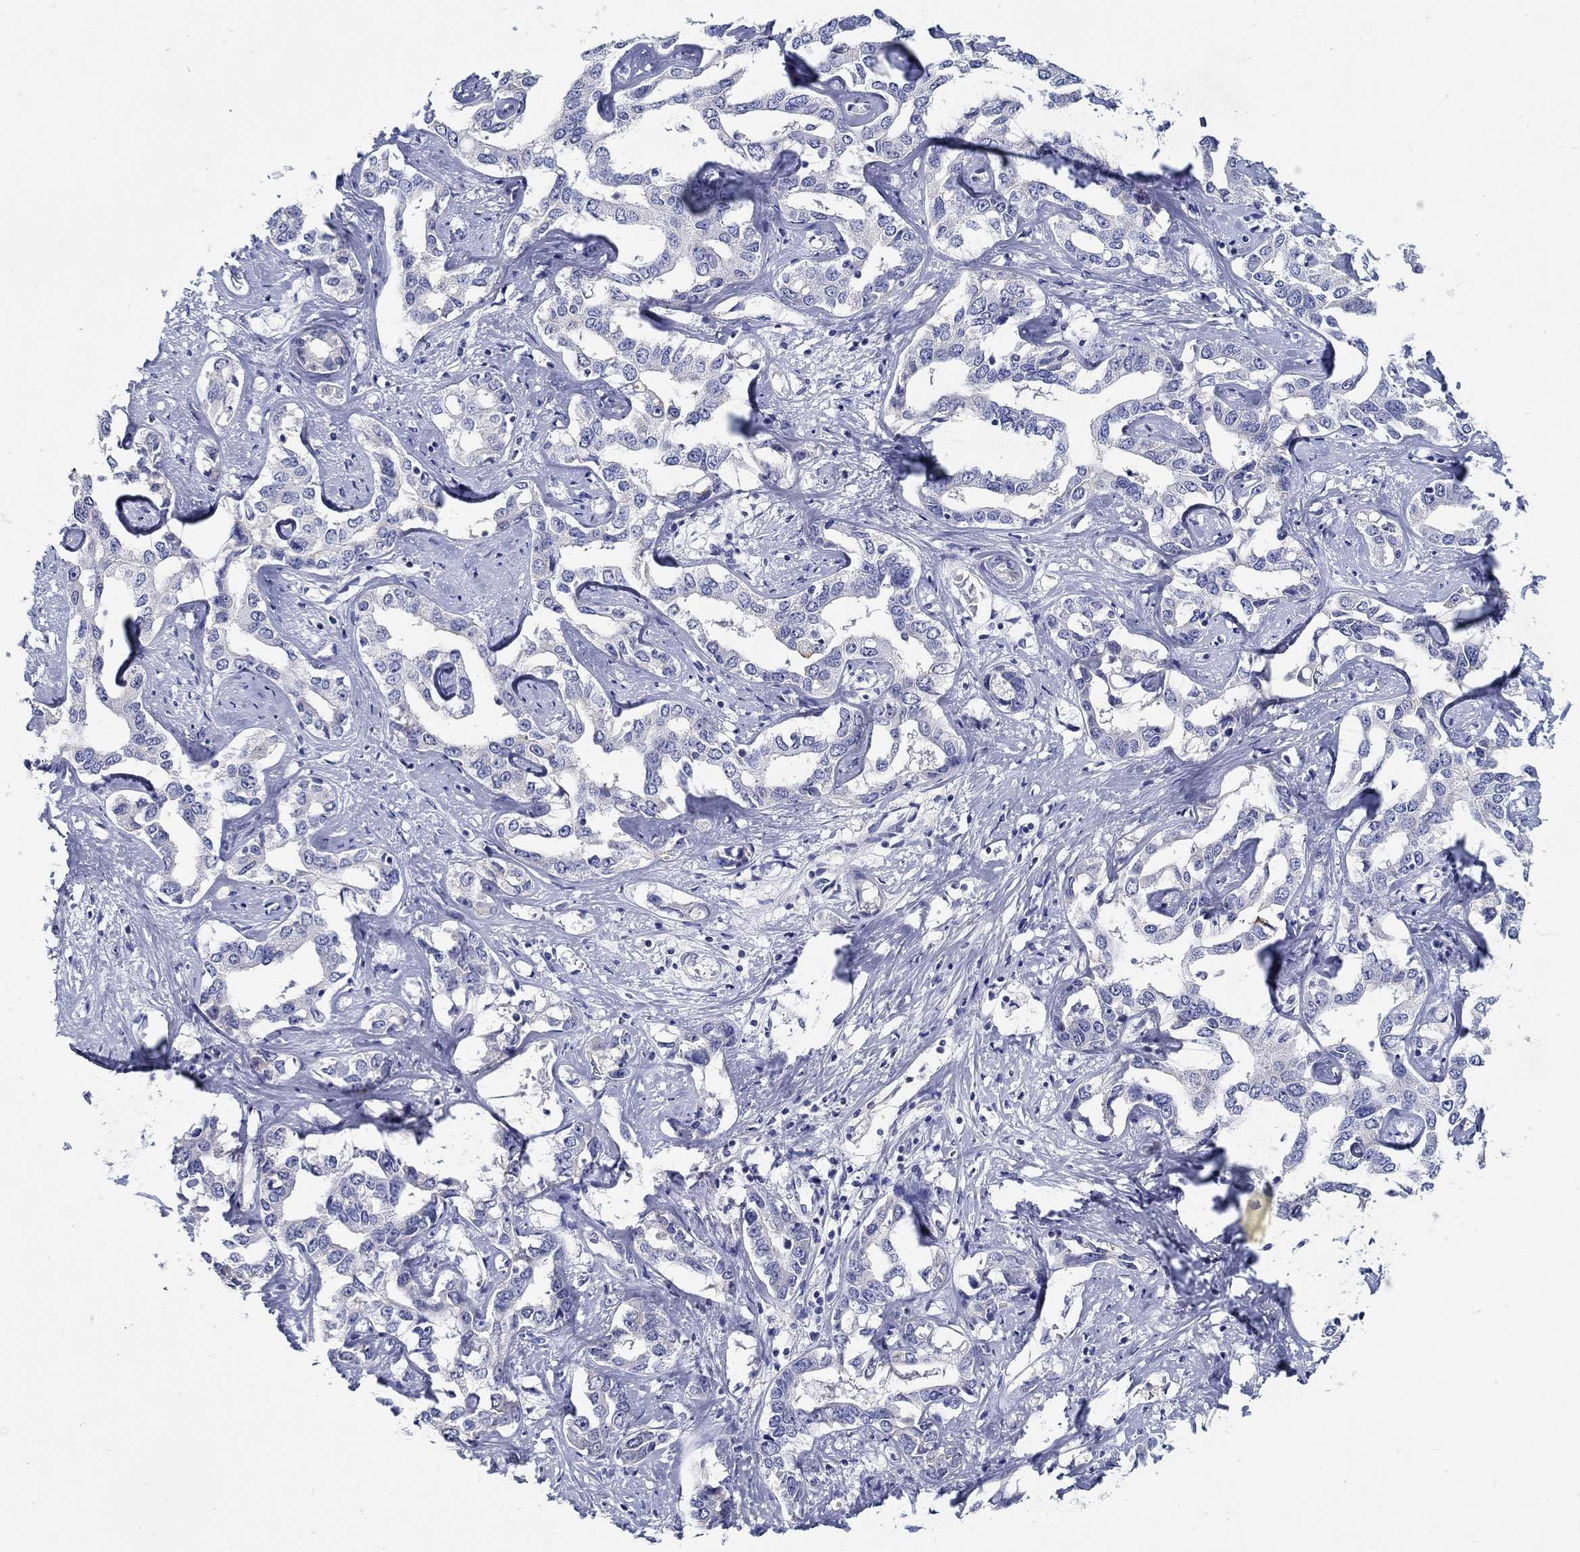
{"staining": {"intensity": "negative", "quantity": "none", "location": "none"}, "tissue": "liver cancer", "cell_type": "Tumor cells", "image_type": "cancer", "snomed": [{"axis": "morphology", "description": "Cholangiocarcinoma"}, {"axis": "topography", "description": "Liver"}], "caption": "Histopathology image shows no protein positivity in tumor cells of liver cancer tissue. The staining was performed using DAB to visualize the protein expression in brown, while the nuclei were stained in blue with hematoxylin (Magnification: 20x).", "gene": "CRYGD", "patient": {"sex": "male", "age": 59}}